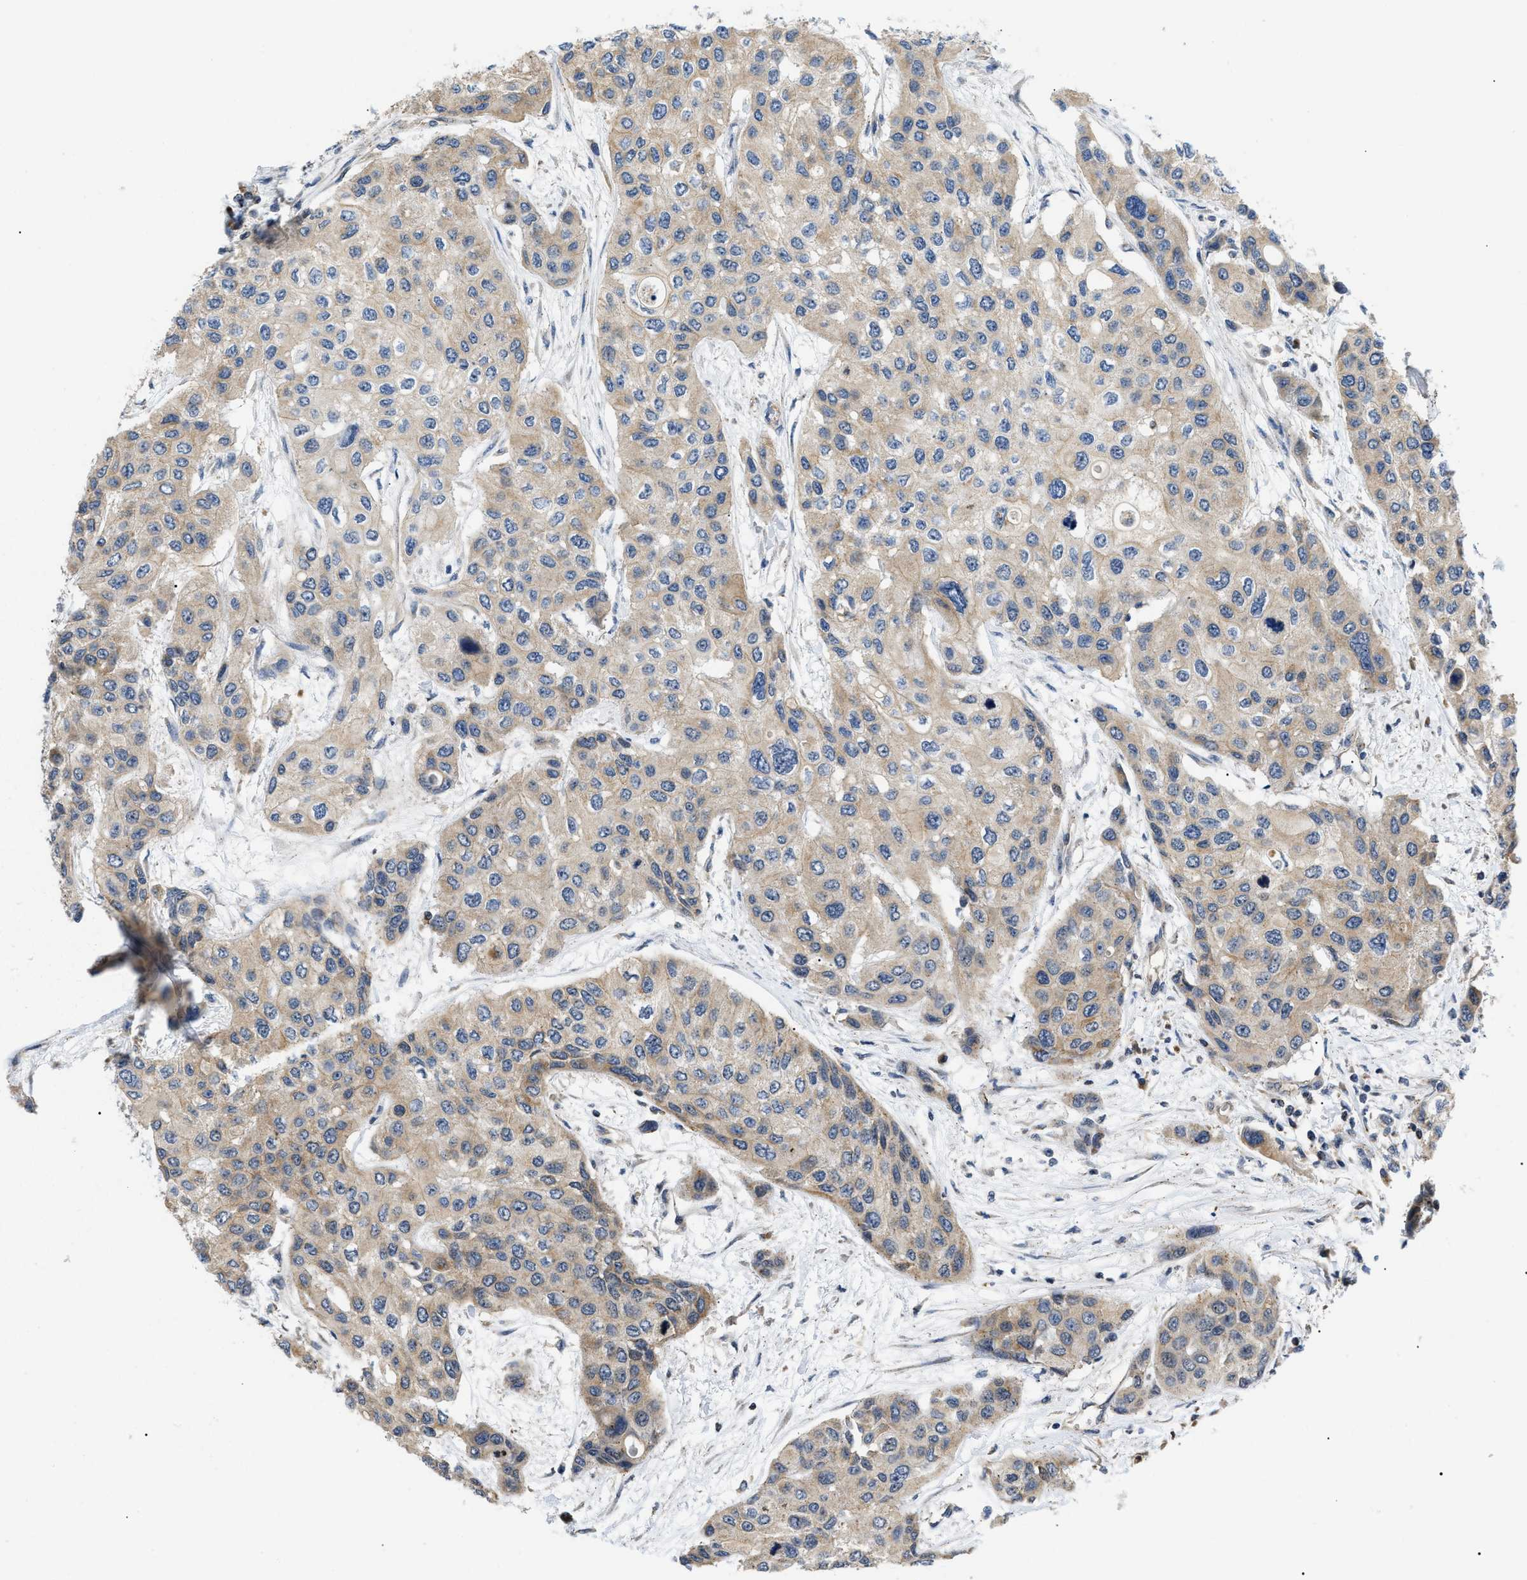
{"staining": {"intensity": "weak", "quantity": ">75%", "location": "cytoplasmic/membranous"}, "tissue": "urothelial cancer", "cell_type": "Tumor cells", "image_type": "cancer", "snomed": [{"axis": "morphology", "description": "Urothelial carcinoma, High grade"}, {"axis": "topography", "description": "Urinary bladder"}], "caption": "Approximately >75% of tumor cells in human high-grade urothelial carcinoma demonstrate weak cytoplasmic/membranous protein expression as visualized by brown immunohistochemical staining.", "gene": "ZBTB11", "patient": {"sex": "female", "age": 56}}